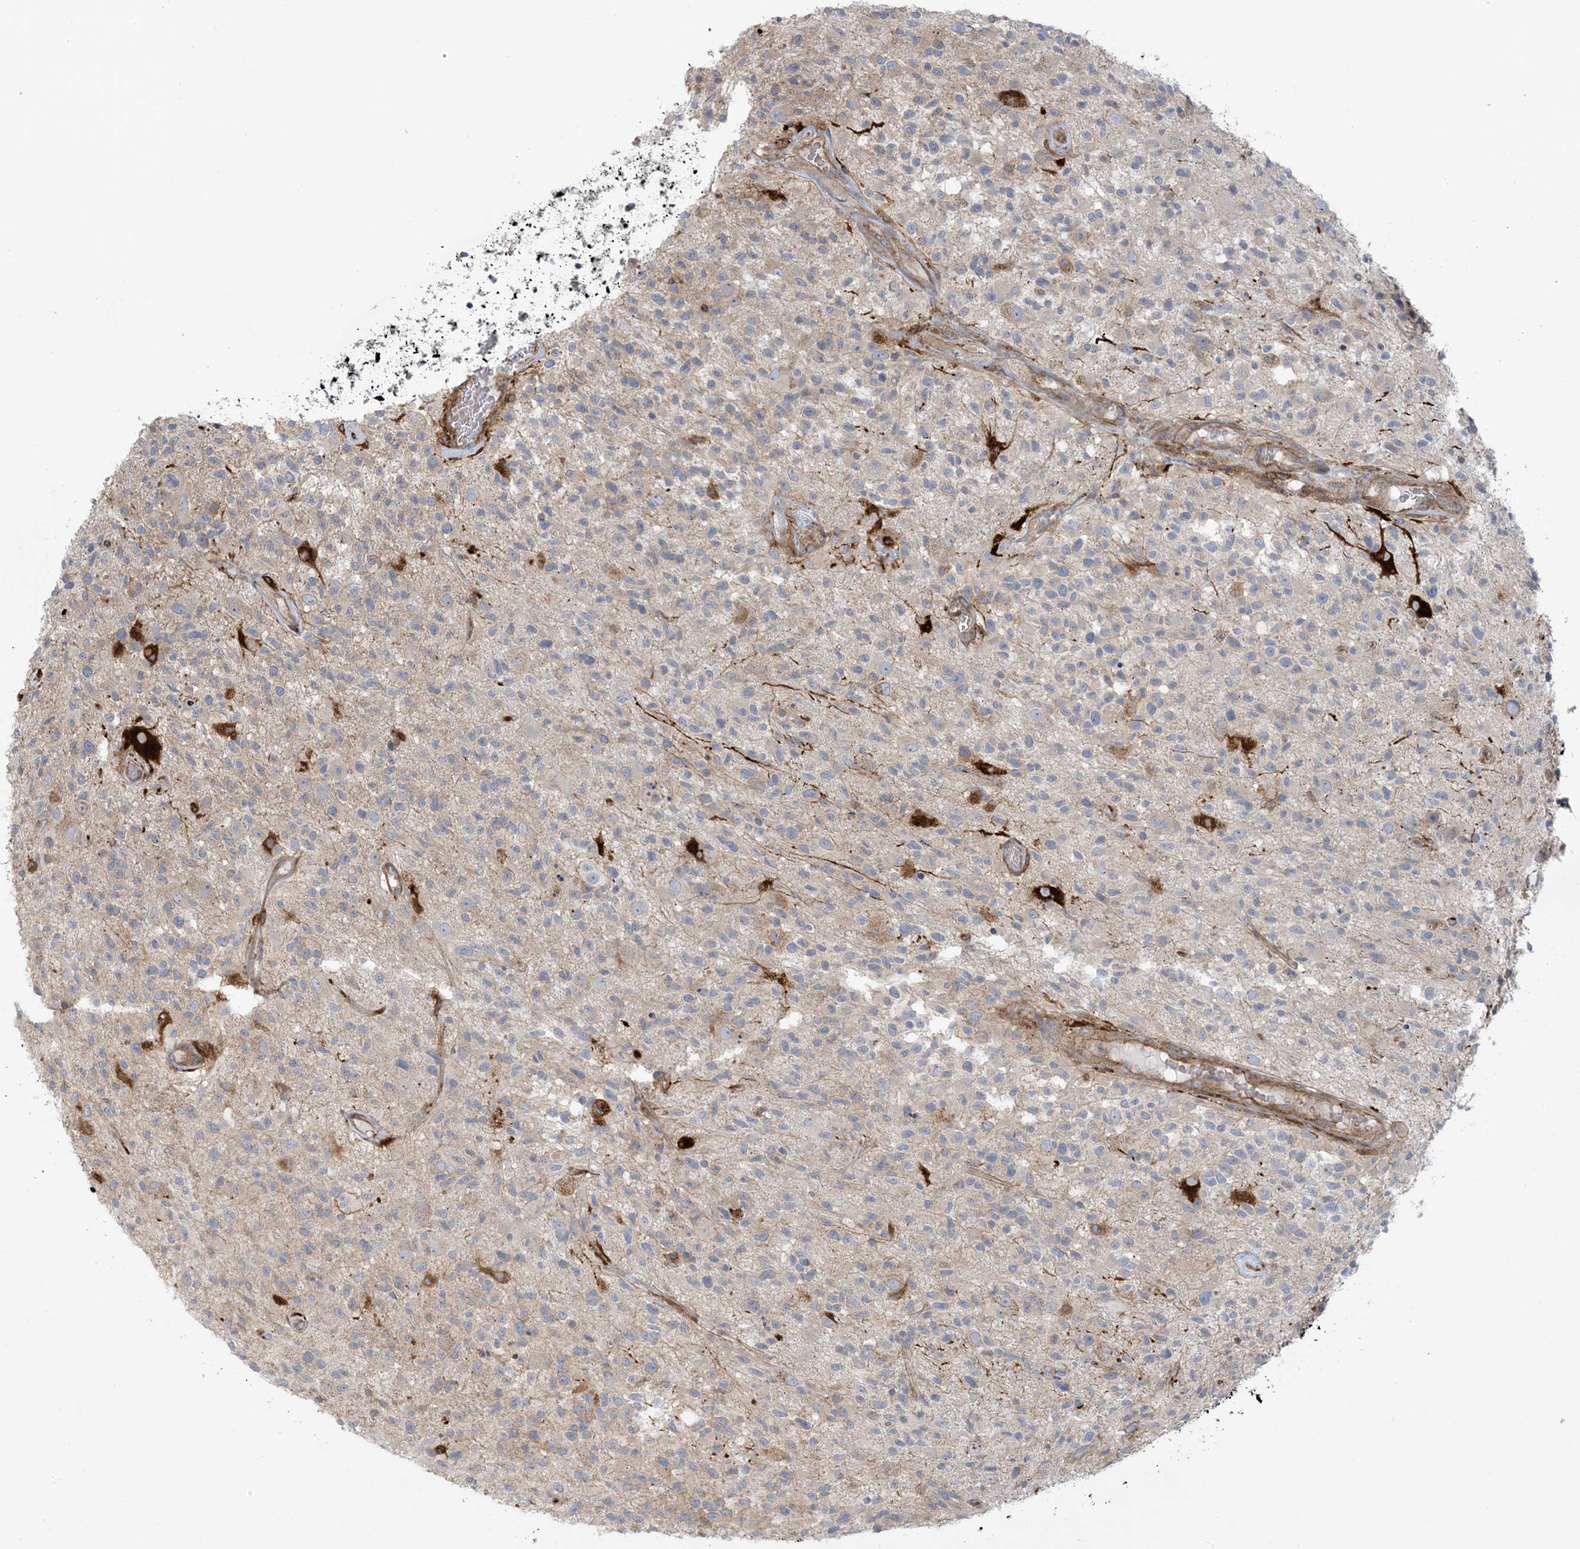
{"staining": {"intensity": "weak", "quantity": "<25%", "location": "cytoplasmic/membranous"}, "tissue": "glioma", "cell_type": "Tumor cells", "image_type": "cancer", "snomed": [{"axis": "morphology", "description": "Glioma, malignant, High grade"}, {"axis": "morphology", "description": "Glioblastoma, NOS"}, {"axis": "topography", "description": "Brain"}], "caption": "Human malignant glioma (high-grade) stained for a protein using immunohistochemistry (IHC) reveals no positivity in tumor cells.", "gene": "ICMT", "patient": {"sex": "male", "age": 60}}